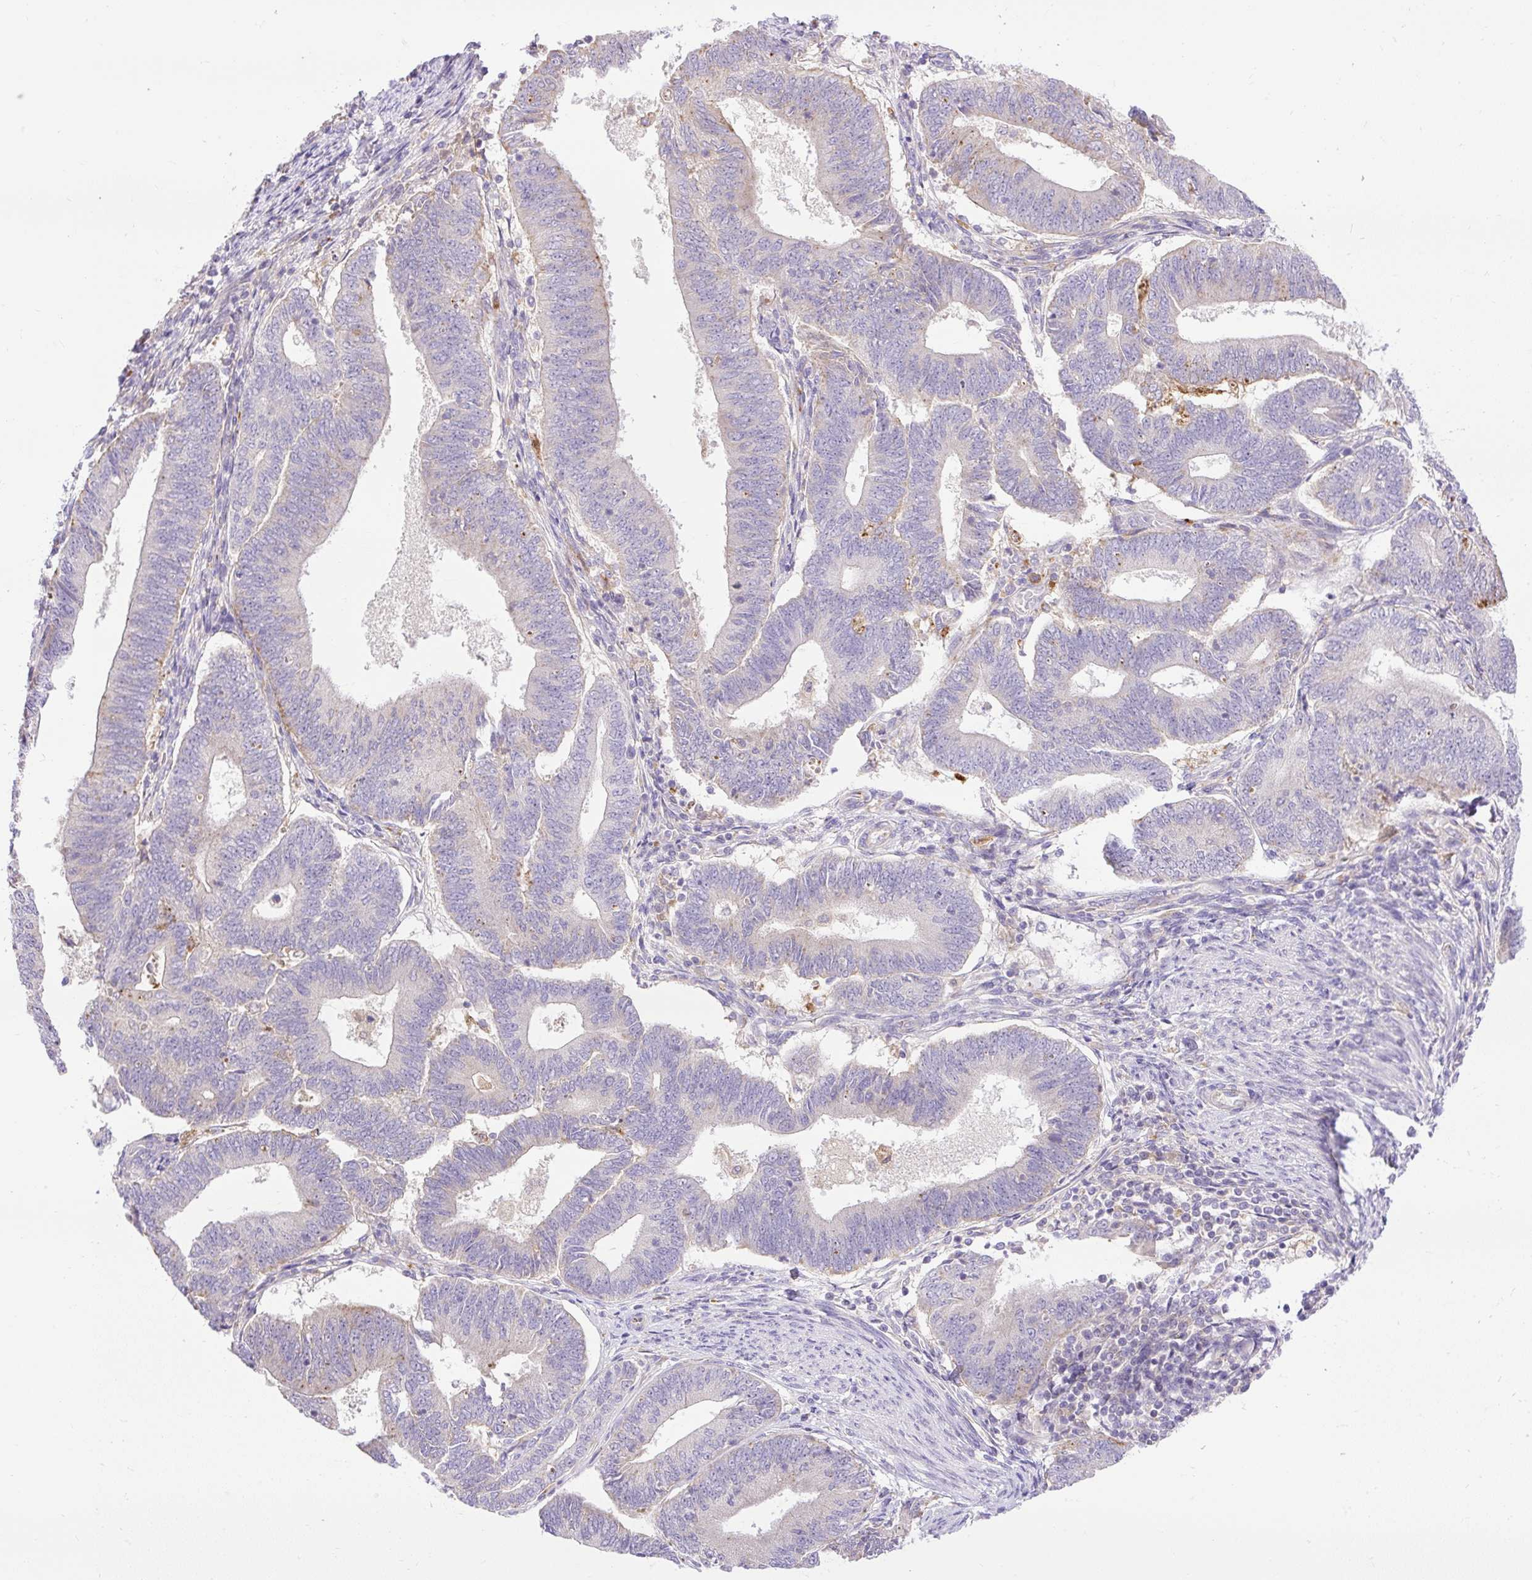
{"staining": {"intensity": "negative", "quantity": "none", "location": "none"}, "tissue": "endometrial cancer", "cell_type": "Tumor cells", "image_type": "cancer", "snomed": [{"axis": "morphology", "description": "Adenocarcinoma, NOS"}, {"axis": "topography", "description": "Endometrium"}], "caption": "High power microscopy photomicrograph of an immunohistochemistry (IHC) micrograph of endometrial adenocarcinoma, revealing no significant staining in tumor cells.", "gene": "HEXB", "patient": {"sex": "female", "age": 70}}